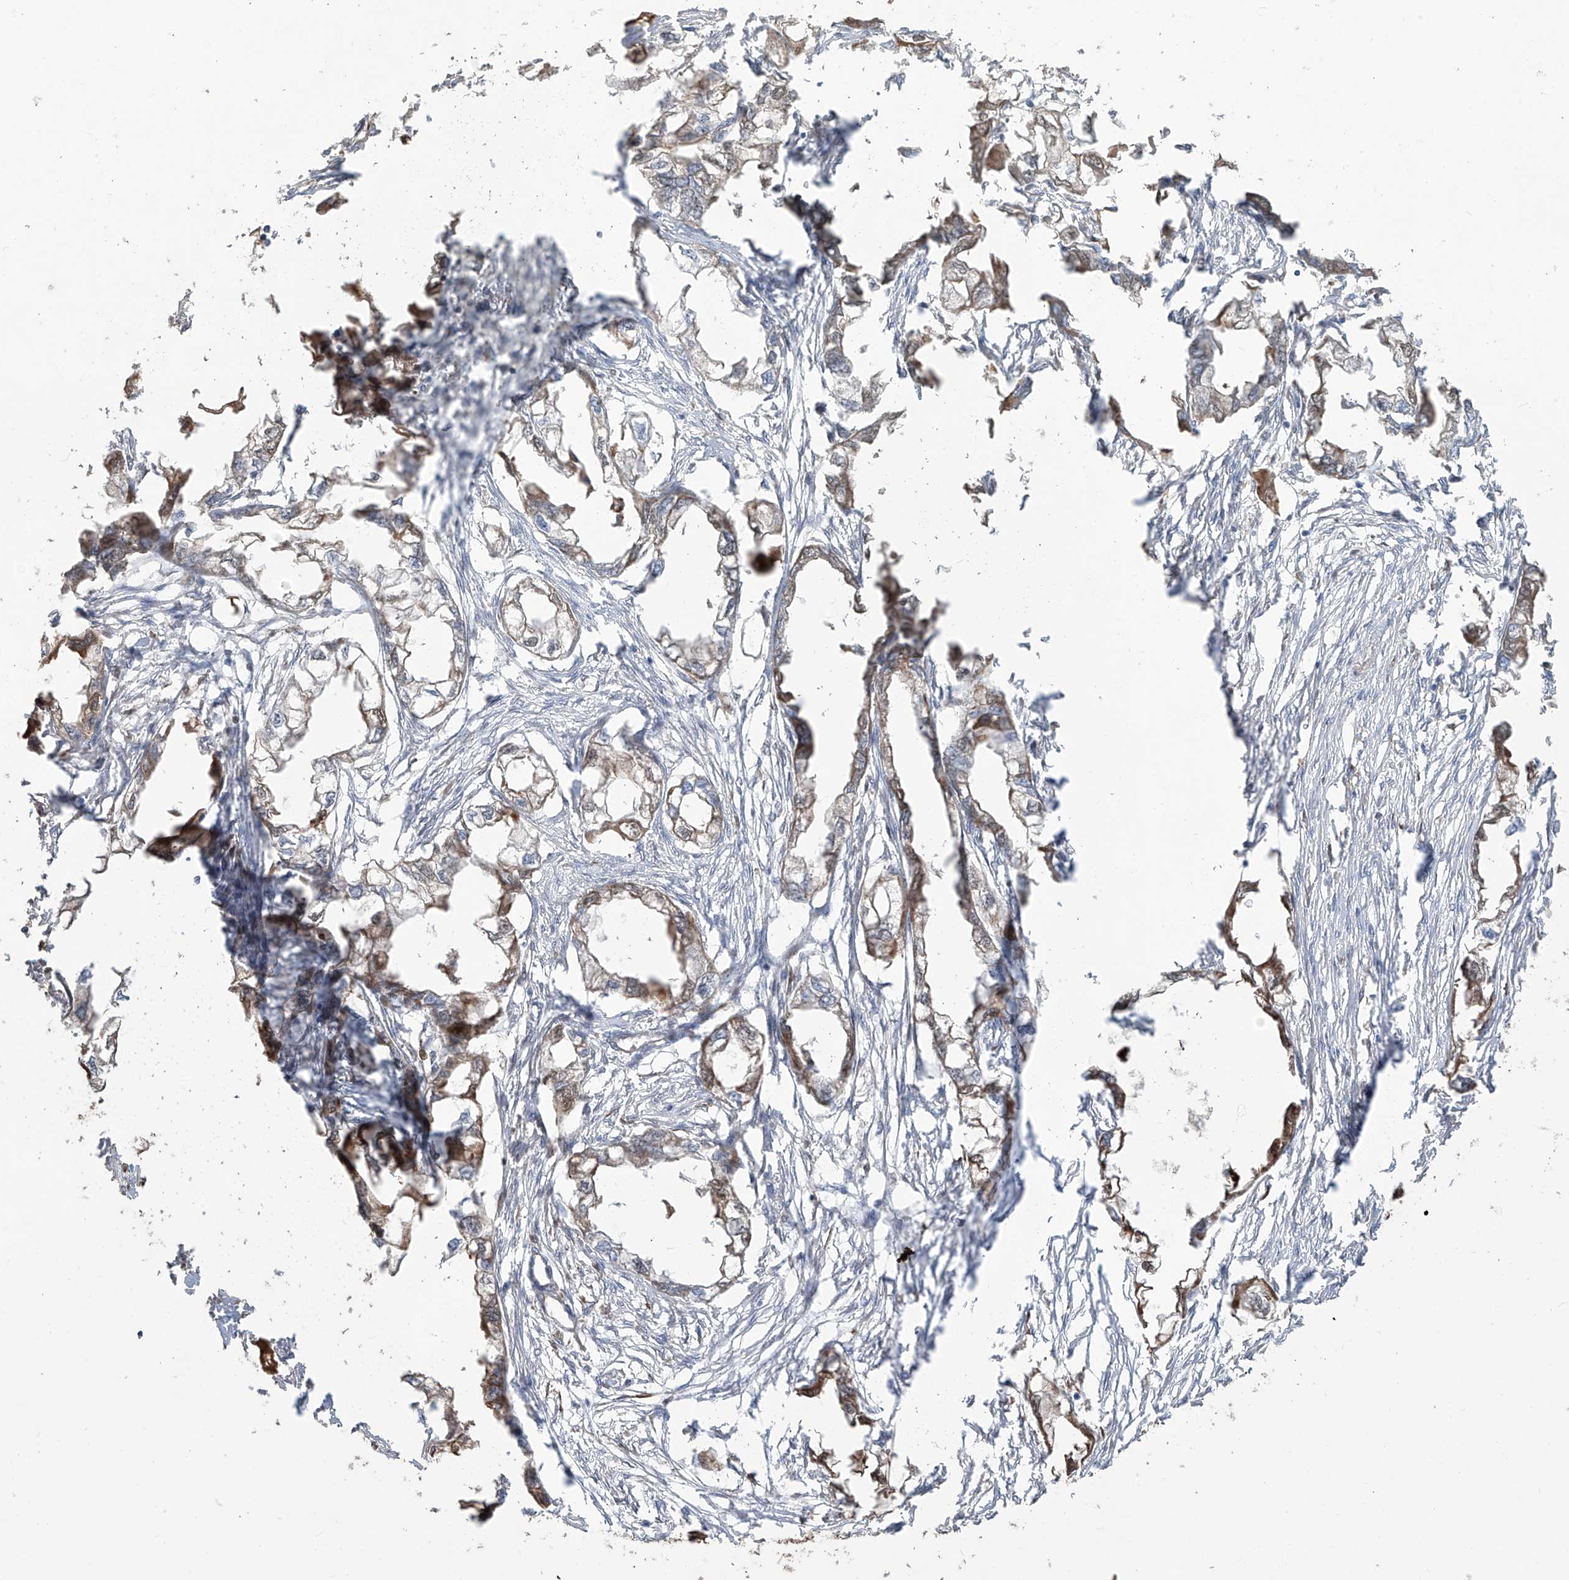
{"staining": {"intensity": "moderate", "quantity": ">75%", "location": "cytoplasmic/membranous"}, "tissue": "endometrial cancer", "cell_type": "Tumor cells", "image_type": "cancer", "snomed": [{"axis": "morphology", "description": "Adenocarcinoma, NOS"}, {"axis": "morphology", "description": "Adenocarcinoma, metastatic, NOS"}, {"axis": "topography", "description": "Adipose tissue"}, {"axis": "topography", "description": "Endometrium"}], "caption": "Human endometrial cancer (adenocarcinoma) stained with a protein marker exhibits moderate staining in tumor cells.", "gene": "ABTB1", "patient": {"sex": "female", "age": 67}}